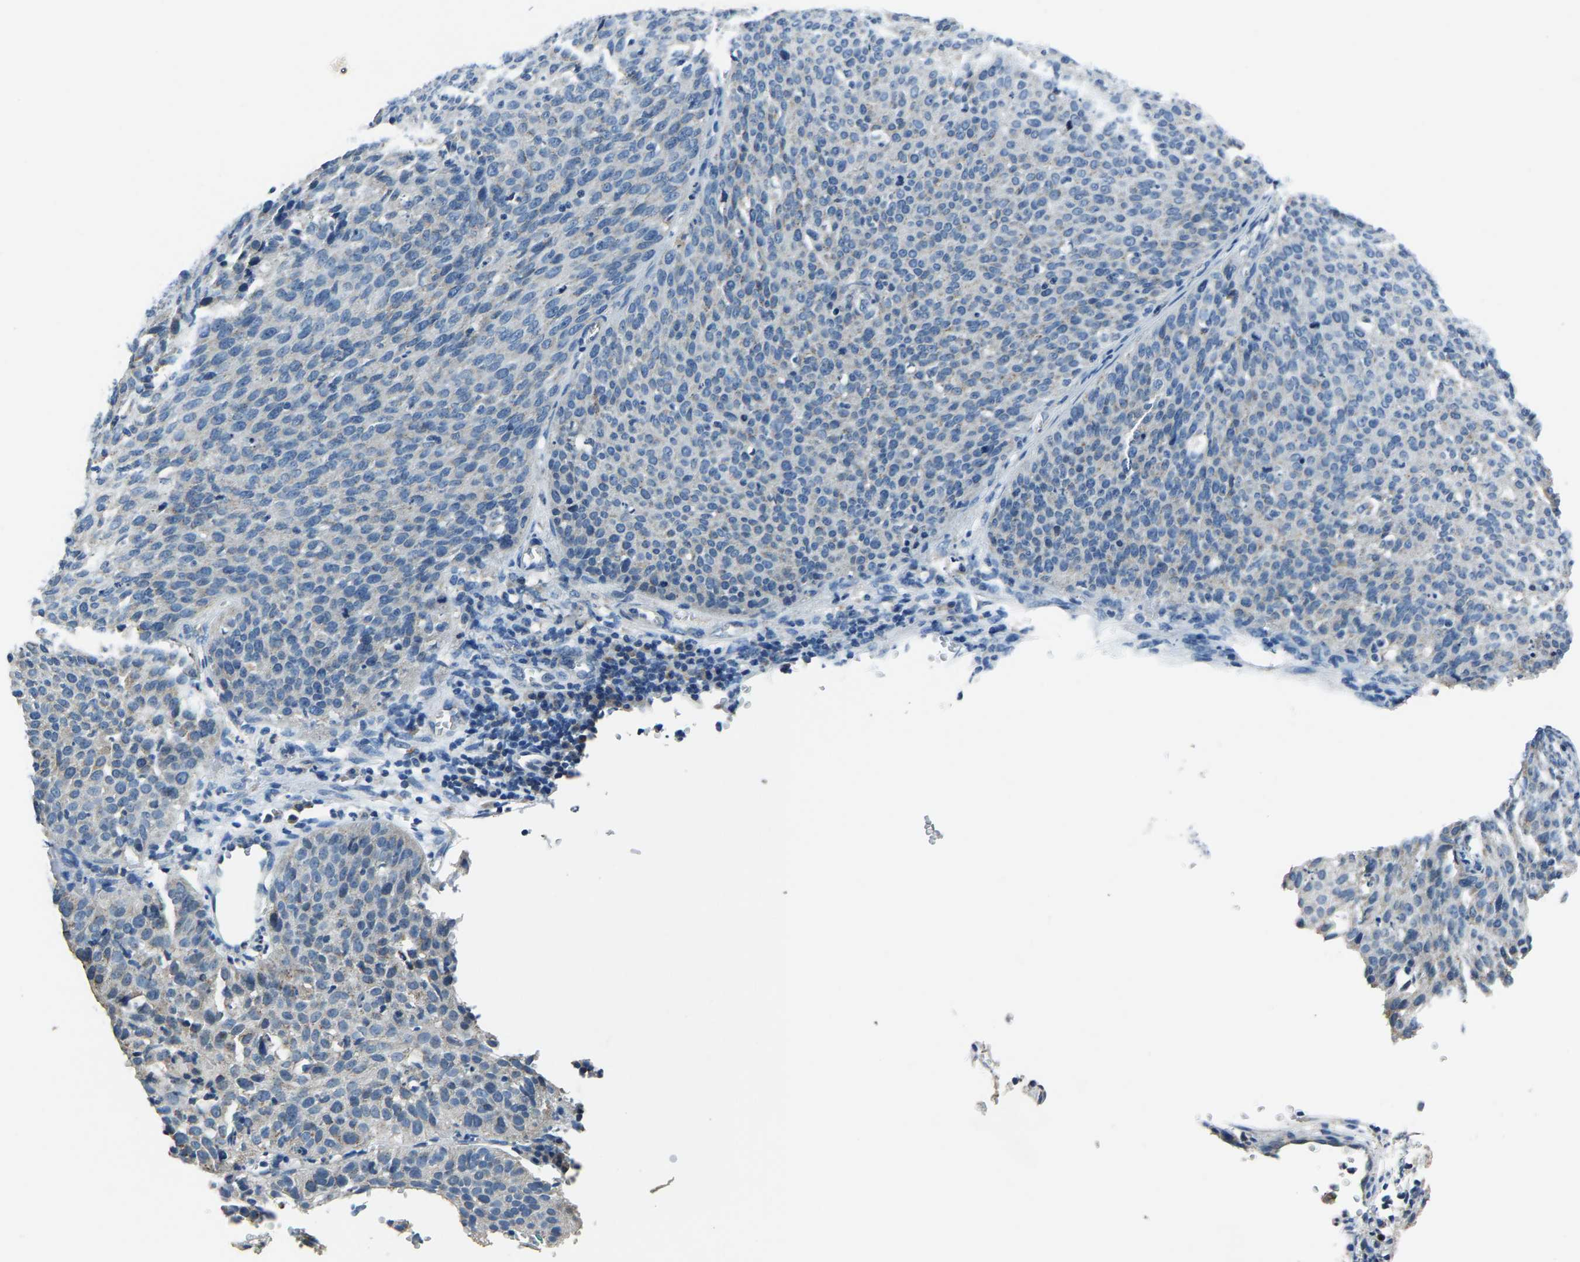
{"staining": {"intensity": "negative", "quantity": "none", "location": "none"}, "tissue": "cervical cancer", "cell_type": "Tumor cells", "image_type": "cancer", "snomed": [{"axis": "morphology", "description": "Squamous cell carcinoma, NOS"}, {"axis": "topography", "description": "Cervix"}], "caption": "Human cervical cancer (squamous cell carcinoma) stained for a protein using immunohistochemistry demonstrates no positivity in tumor cells.", "gene": "ADAM2", "patient": {"sex": "female", "age": 38}}